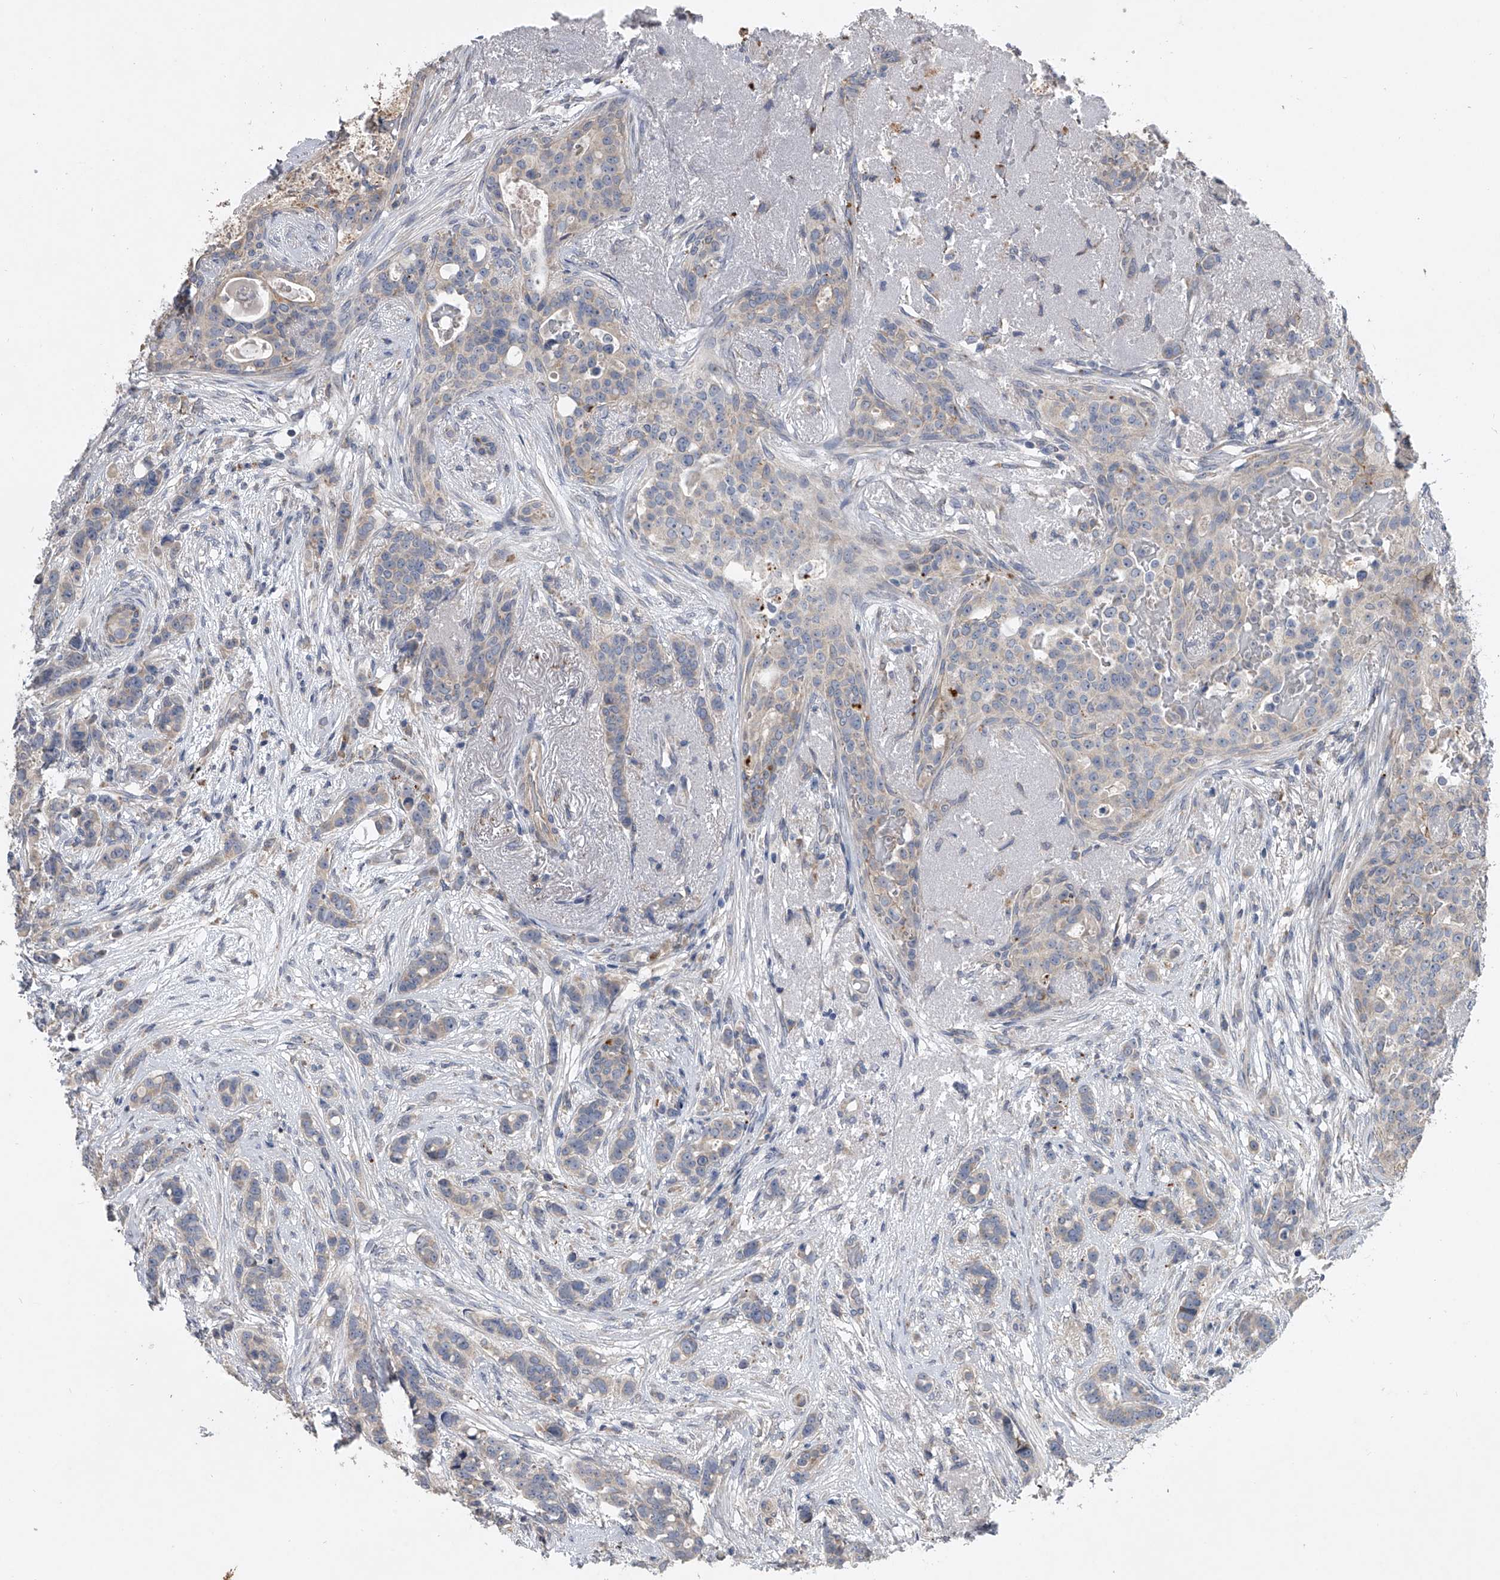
{"staining": {"intensity": "negative", "quantity": "none", "location": "none"}, "tissue": "breast cancer", "cell_type": "Tumor cells", "image_type": "cancer", "snomed": [{"axis": "morphology", "description": "Lobular carcinoma"}, {"axis": "topography", "description": "Breast"}], "caption": "Human breast cancer (lobular carcinoma) stained for a protein using IHC exhibits no staining in tumor cells.", "gene": "DOCK9", "patient": {"sex": "female", "age": 51}}